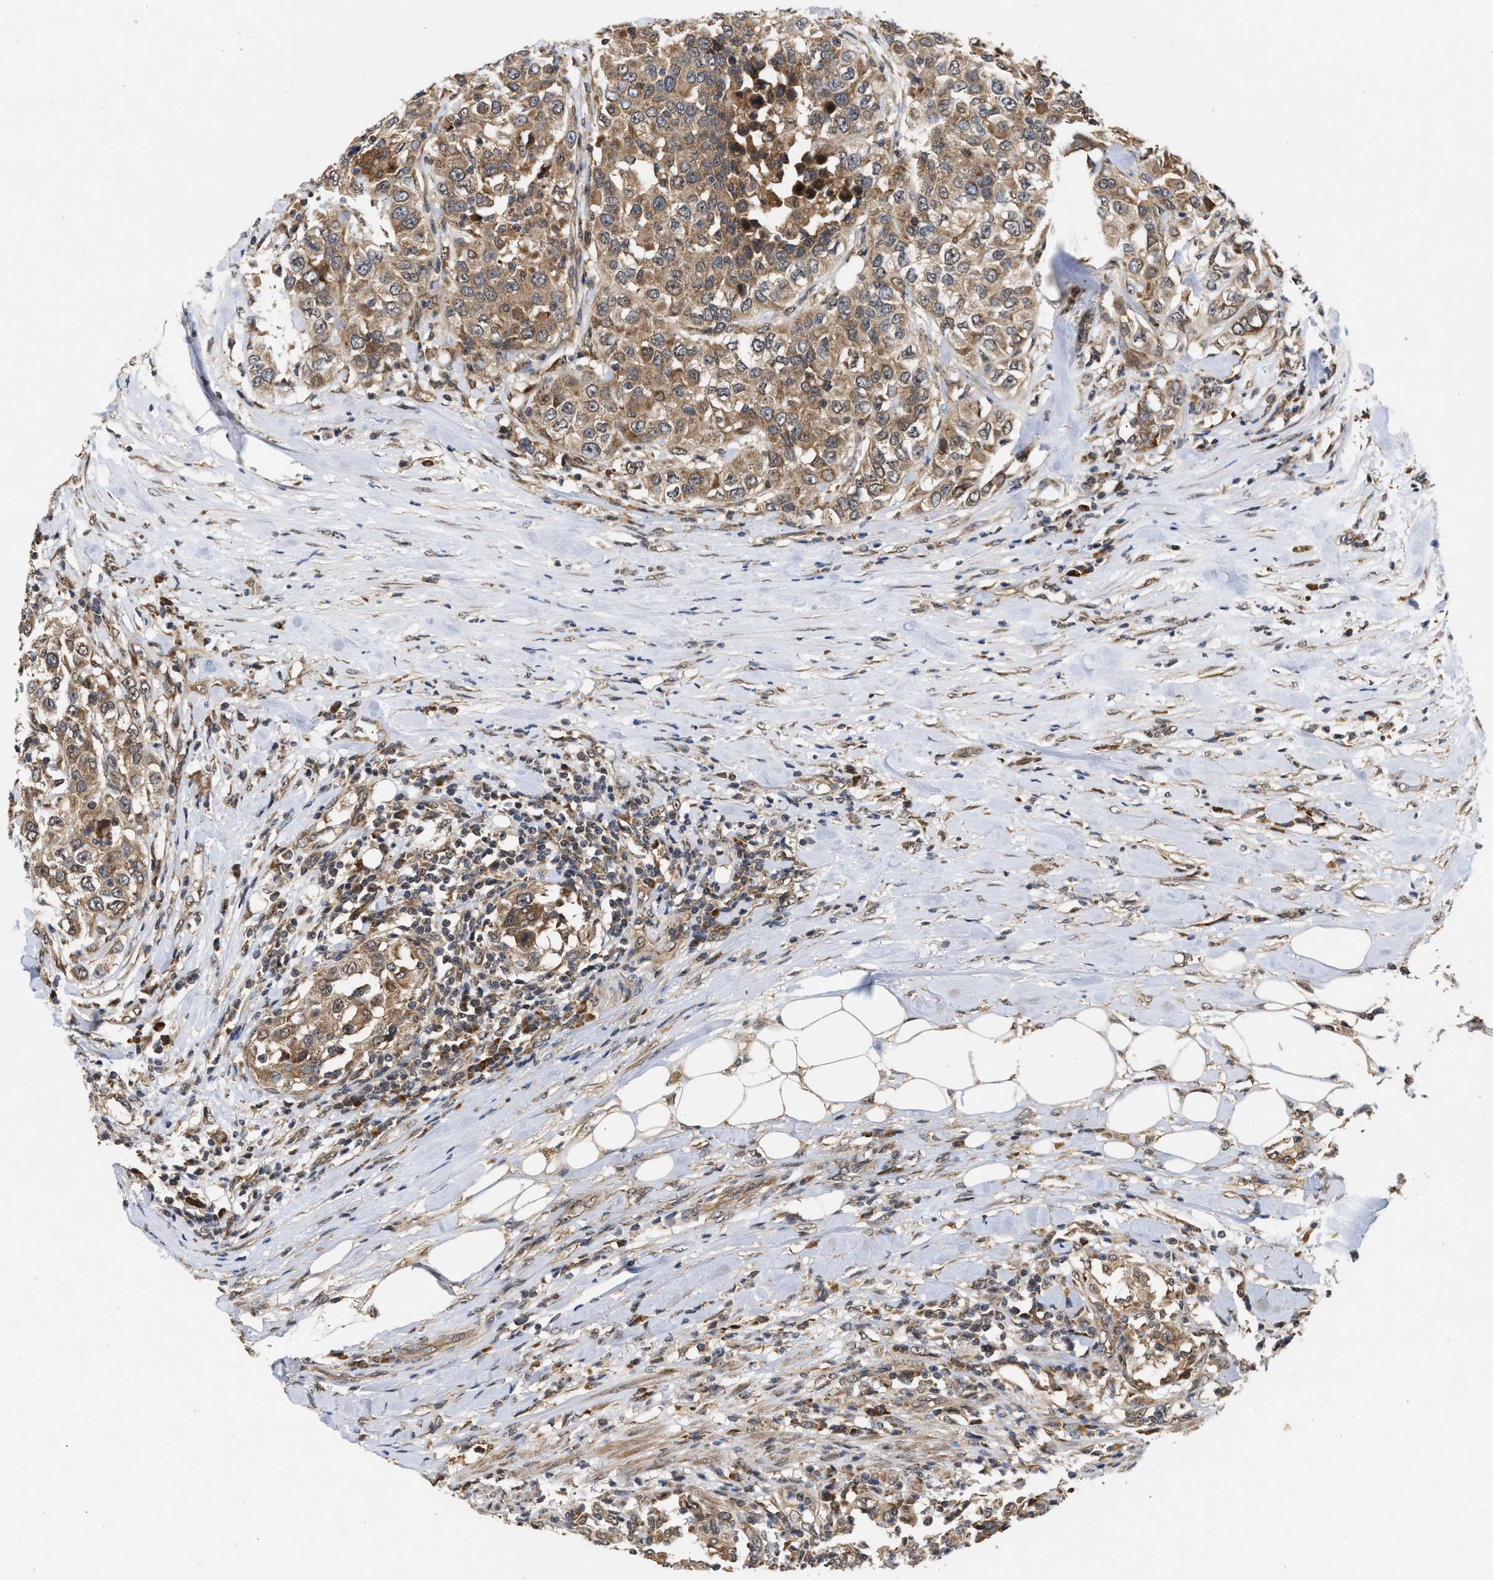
{"staining": {"intensity": "moderate", "quantity": ">75%", "location": "cytoplasmic/membranous"}, "tissue": "urothelial cancer", "cell_type": "Tumor cells", "image_type": "cancer", "snomed": [{"axis": "morphology", "description": "Urothelial carcinoma, High grade"}, {"axis": "topography", "description": "Urinary bladder"}], "caption": "Immunohistochemical staining of human urothelial carcinoma (high-grade) shows medium levels of moderate cytoplasmic/membranous positivity in approximately >75% of tumor cells.", "gene": "CFLAR", "patient": {"sex": "female", "age": 80}}